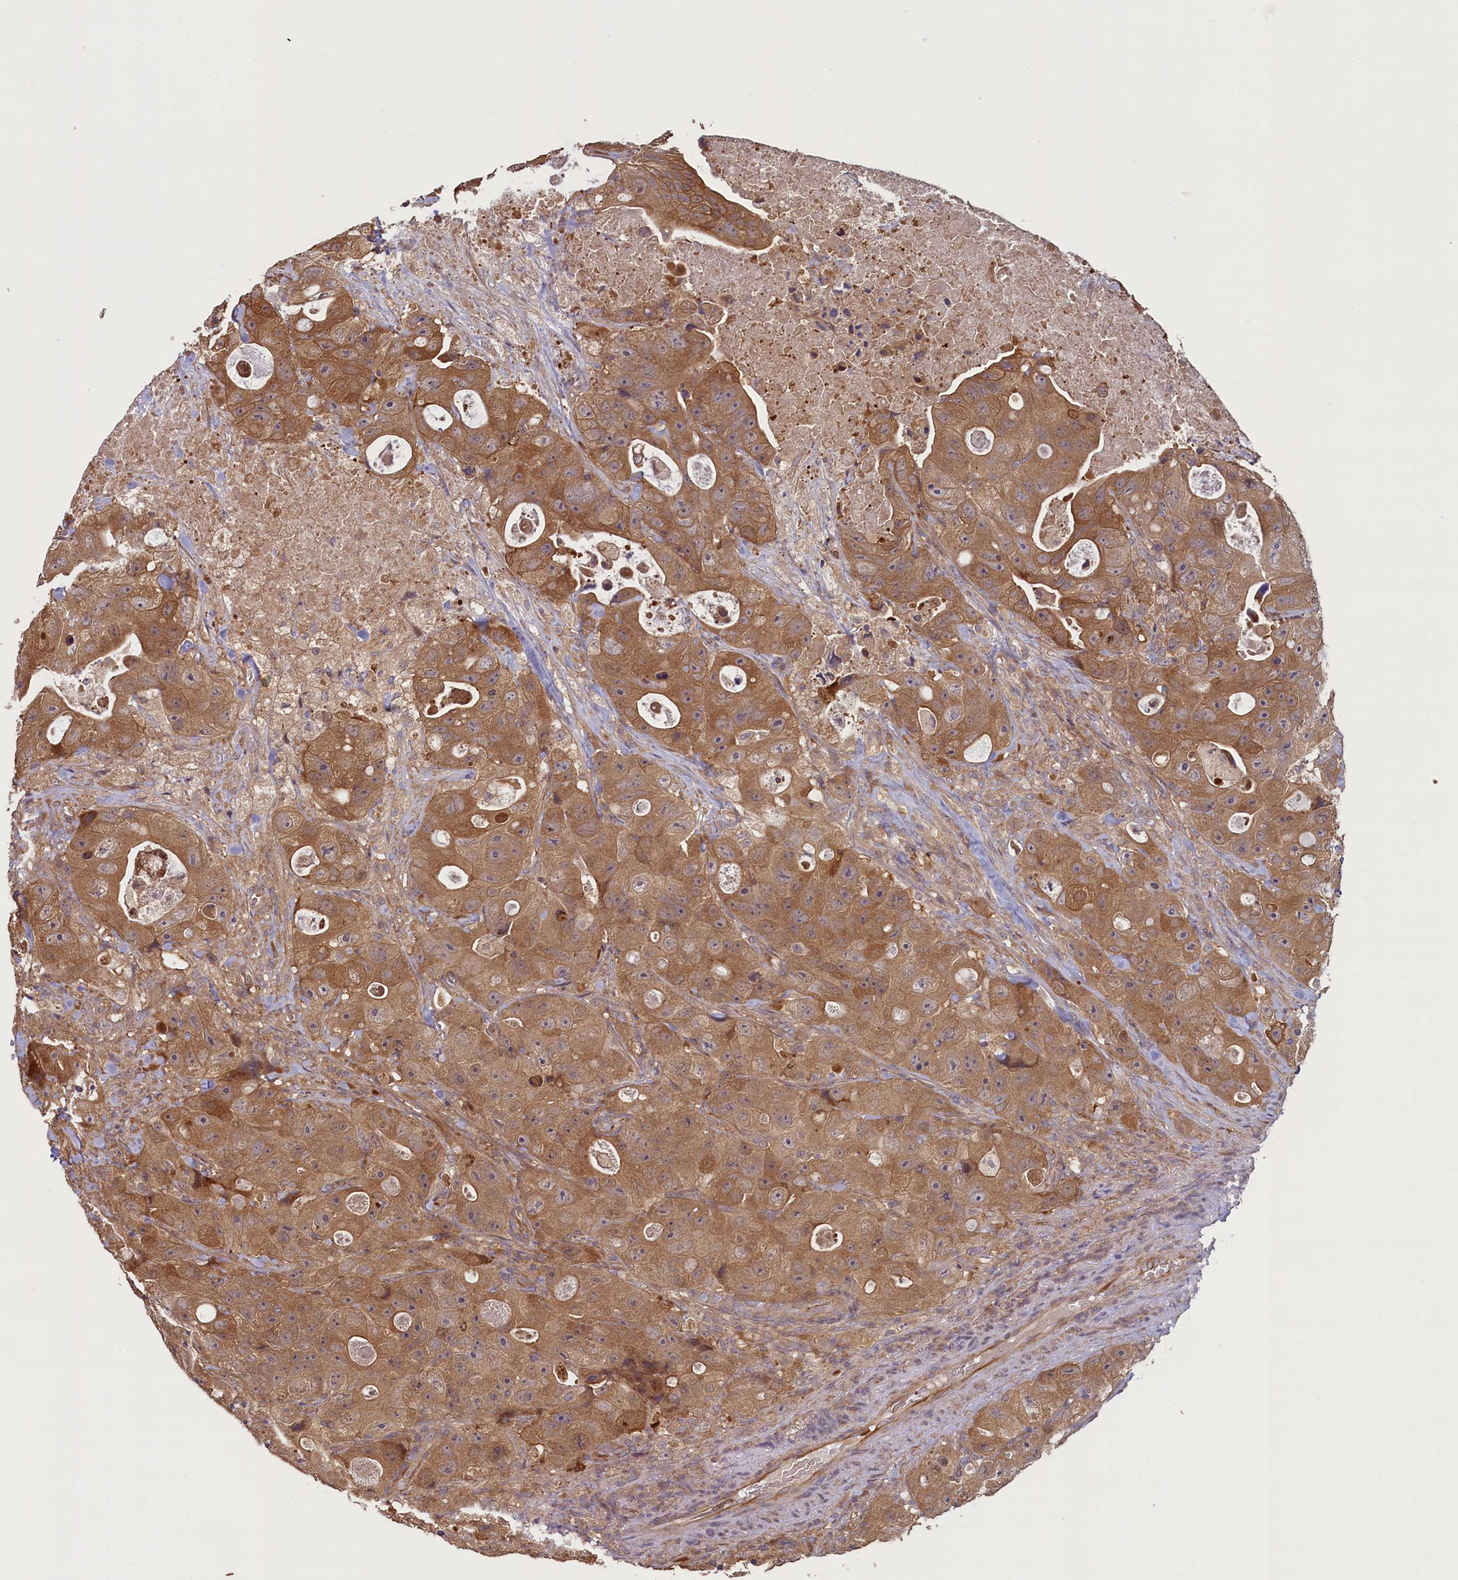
{"staining": {"intensity": "moderate", "quantity": ">75%", "location": "cytoplasmic/membranous"}, "tissue": "colorectal cancer", "cell_type": "Tumor cells", "image_type": "cancer", "snomed": [{"axis": "morphology", "description": "Adenocarcinoma, NOS"}, {"axis": "topography", "description": "Colon"}], "caption": "Immunohistochemical staining of colorectal cancer shows medium levels of moderate cytoplasmic/membranous protein staining in approximately >75% of tumor cells.", "gene": "CIAO2B", "patient": {"sex": "female", "age": 46}}